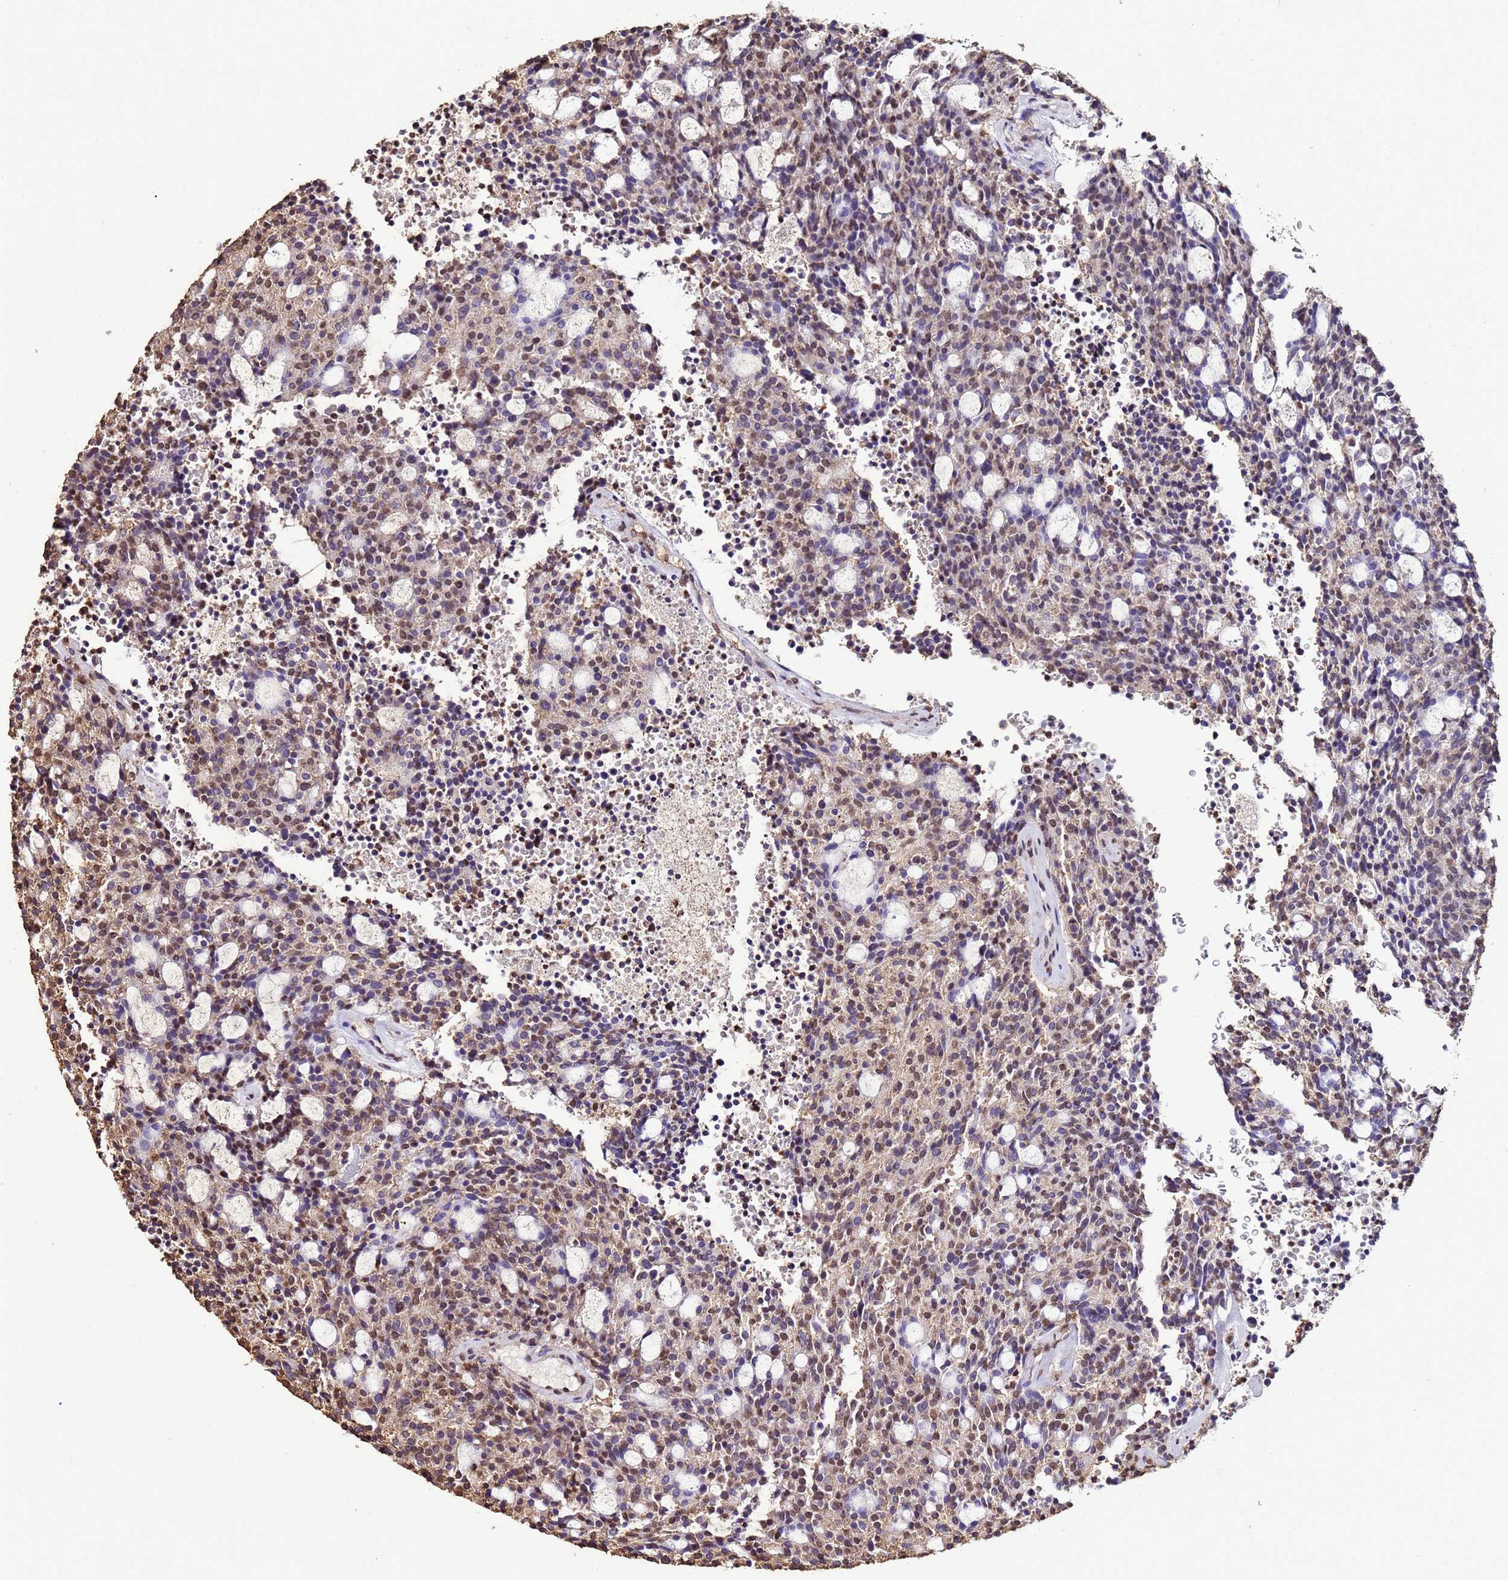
{"staining": {"intensity": "moderate", "quantity": ">75%", "location": "nuclear"}, "tissue": "carcinoid", "cell_type": "Tumor cells", "image_type": "cancer", "snomed": [{"axis": "morphology", "description": "Carcinoid, malignant, NOS"}, {"axis": "topography", "description": "Pancreas"}], "caption": "A medium amount of moderate nuclear expression is identified in approximately >75% of tumor cells in carcinoid tissue.", "gene": "TRIP6", "patient": {"sex": "female", "age": 54}}